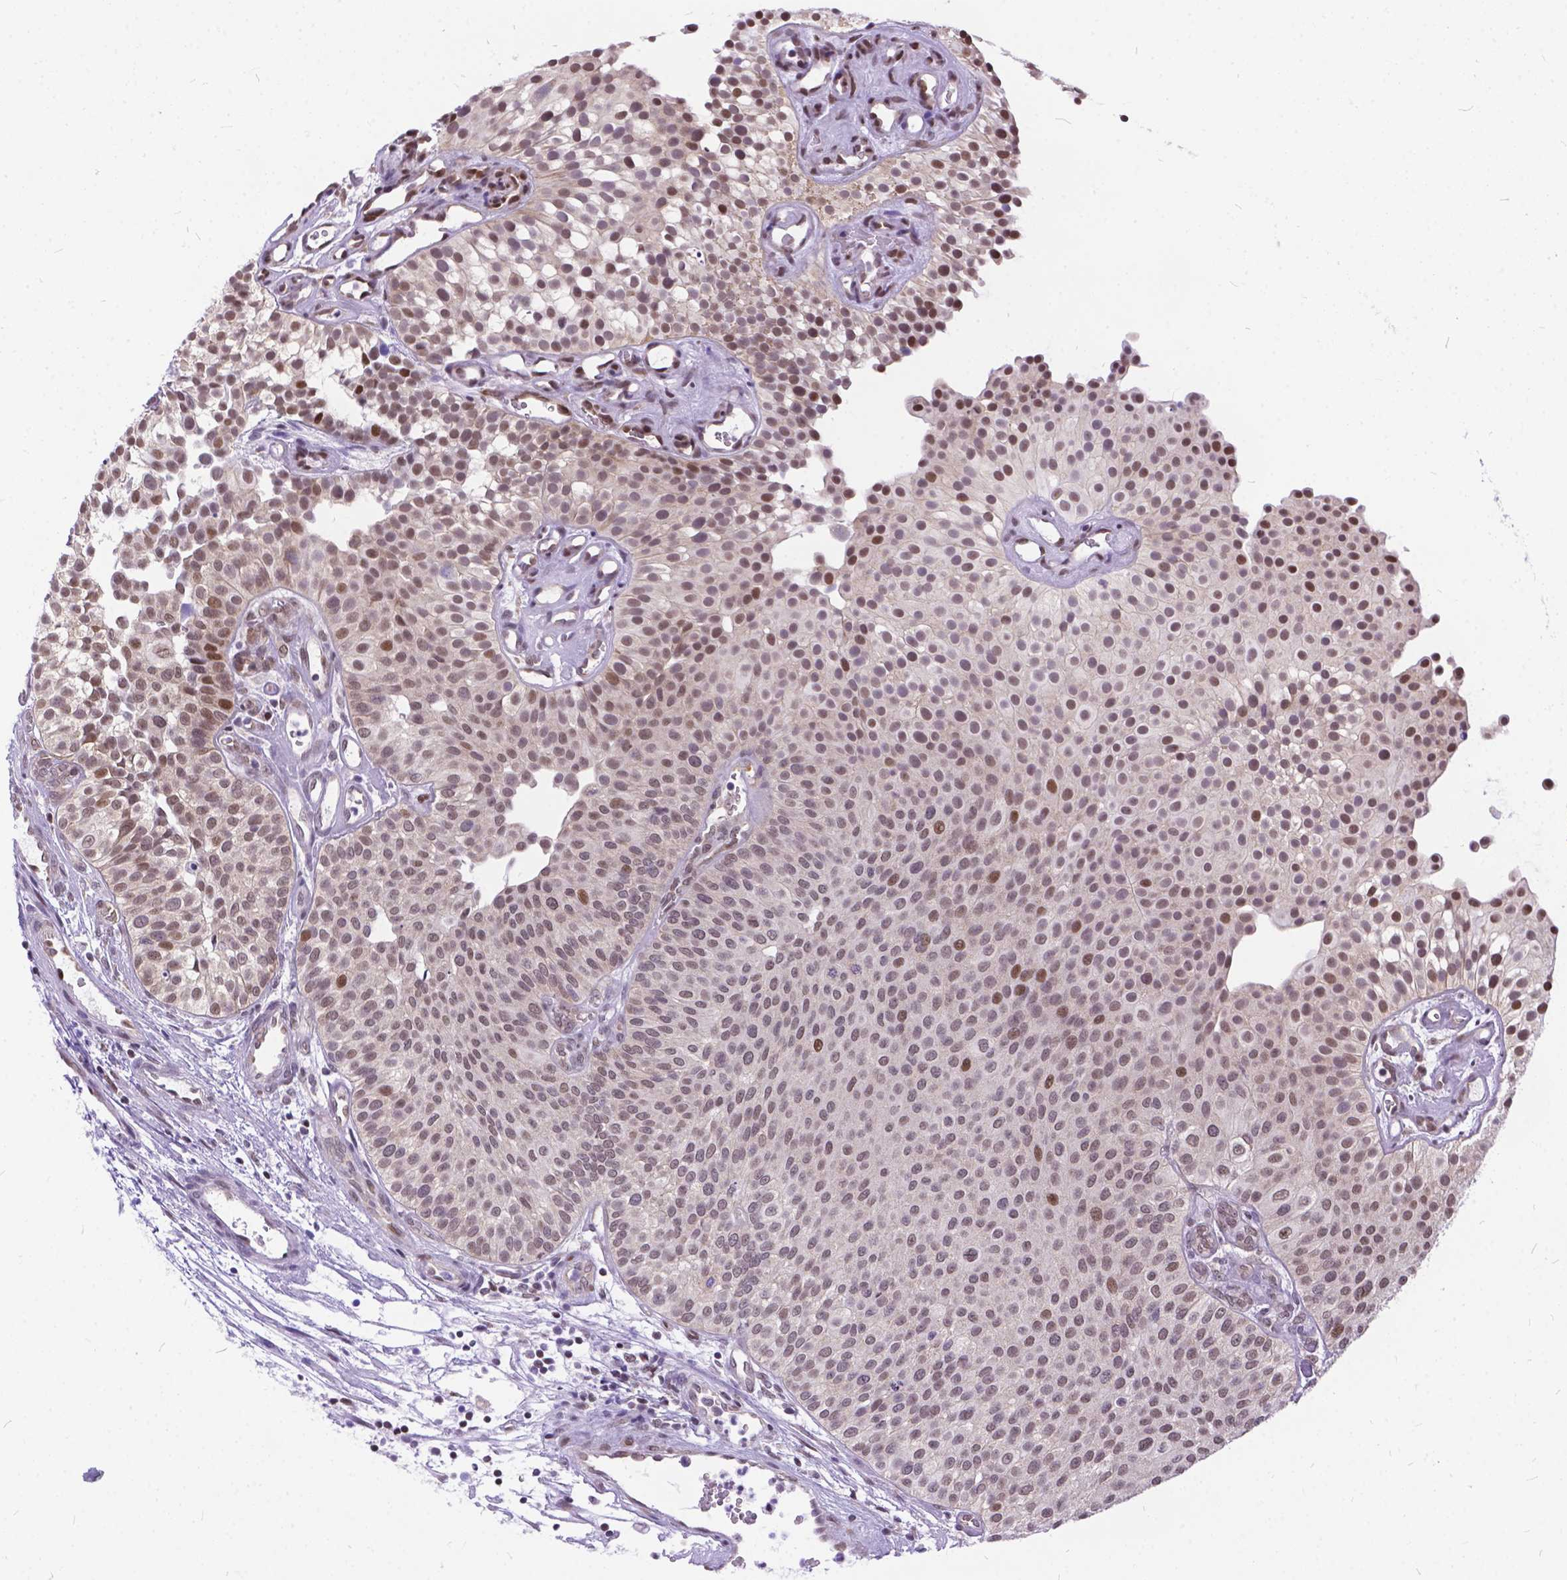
{"staining": {"intensity": "moderate", "quantity": "<25%", "location": "cytoplasmic/membranous,nuclear"}, "tissue": "urothelial cancer", "cell_type": "Tumor cells", "image_type": "cancer", "snomed": [{"axis": "morphology", "description": "Urothelial carcinoma, Low grade"}, {"axis": "topography", "description": "Urinary bladder"}], "caption": "An immunohistochemistry (IHC) photomicrograph of tumor tissue is shown. Protein staining in brown highlights moderate cytoplasmic/membranous and nuclear positivity in low-grade urothelial carcinoma within tumor cells. (DAB (3,3'-diaminobenzidine) IHC with brightfield microscopy, high magnification).", "gene": "FAM124B", "patient": {"sex": "female", "age": 87}}